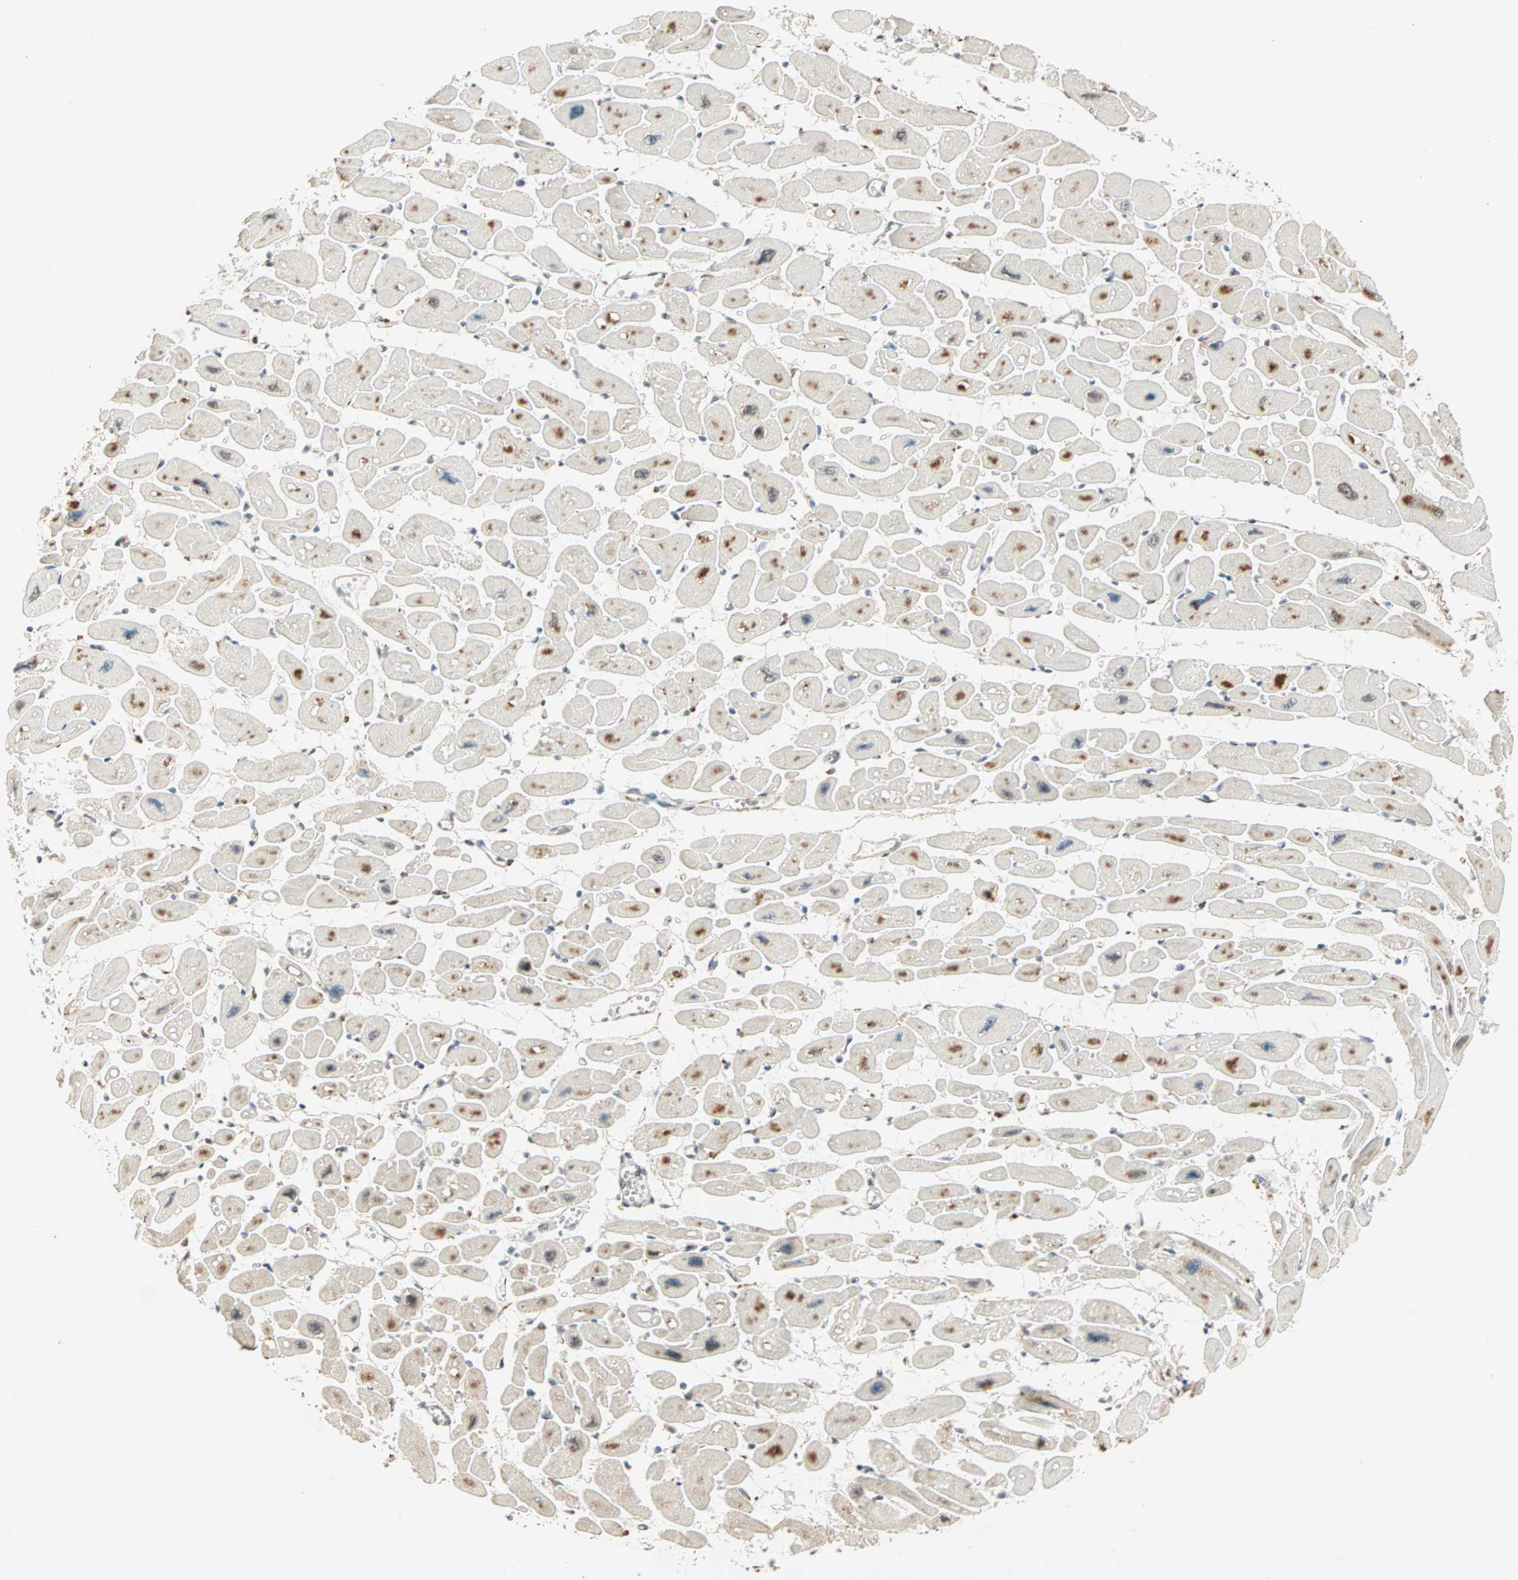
{"staining": {"intensity": "weak", "quantity": "25%-75%", "location": "nuclear"}, "tissue": "heart muscle", "cell_type": "Cardiomyocytes", "image_type": "normal", "snomed": [{"axis": "morphology", "description": "Normal tissue, NOS"}, {"axis": "topography", "description": "Heart"}], "caption": "Immunohistochemistry (IHC) (DAB (3,3'-diaminobenzidine)) staining of normal human heart muscle exhibits weak nuclear protein positivity in about 25%-75% of cardiomyocytes. The protein is stained brown, and the nuclei are stained in blue (DAB IHC with brightfield microscopy, high magnification).", "gene": "PRDM2", "patient": {"sex": "female", "age": 54}}